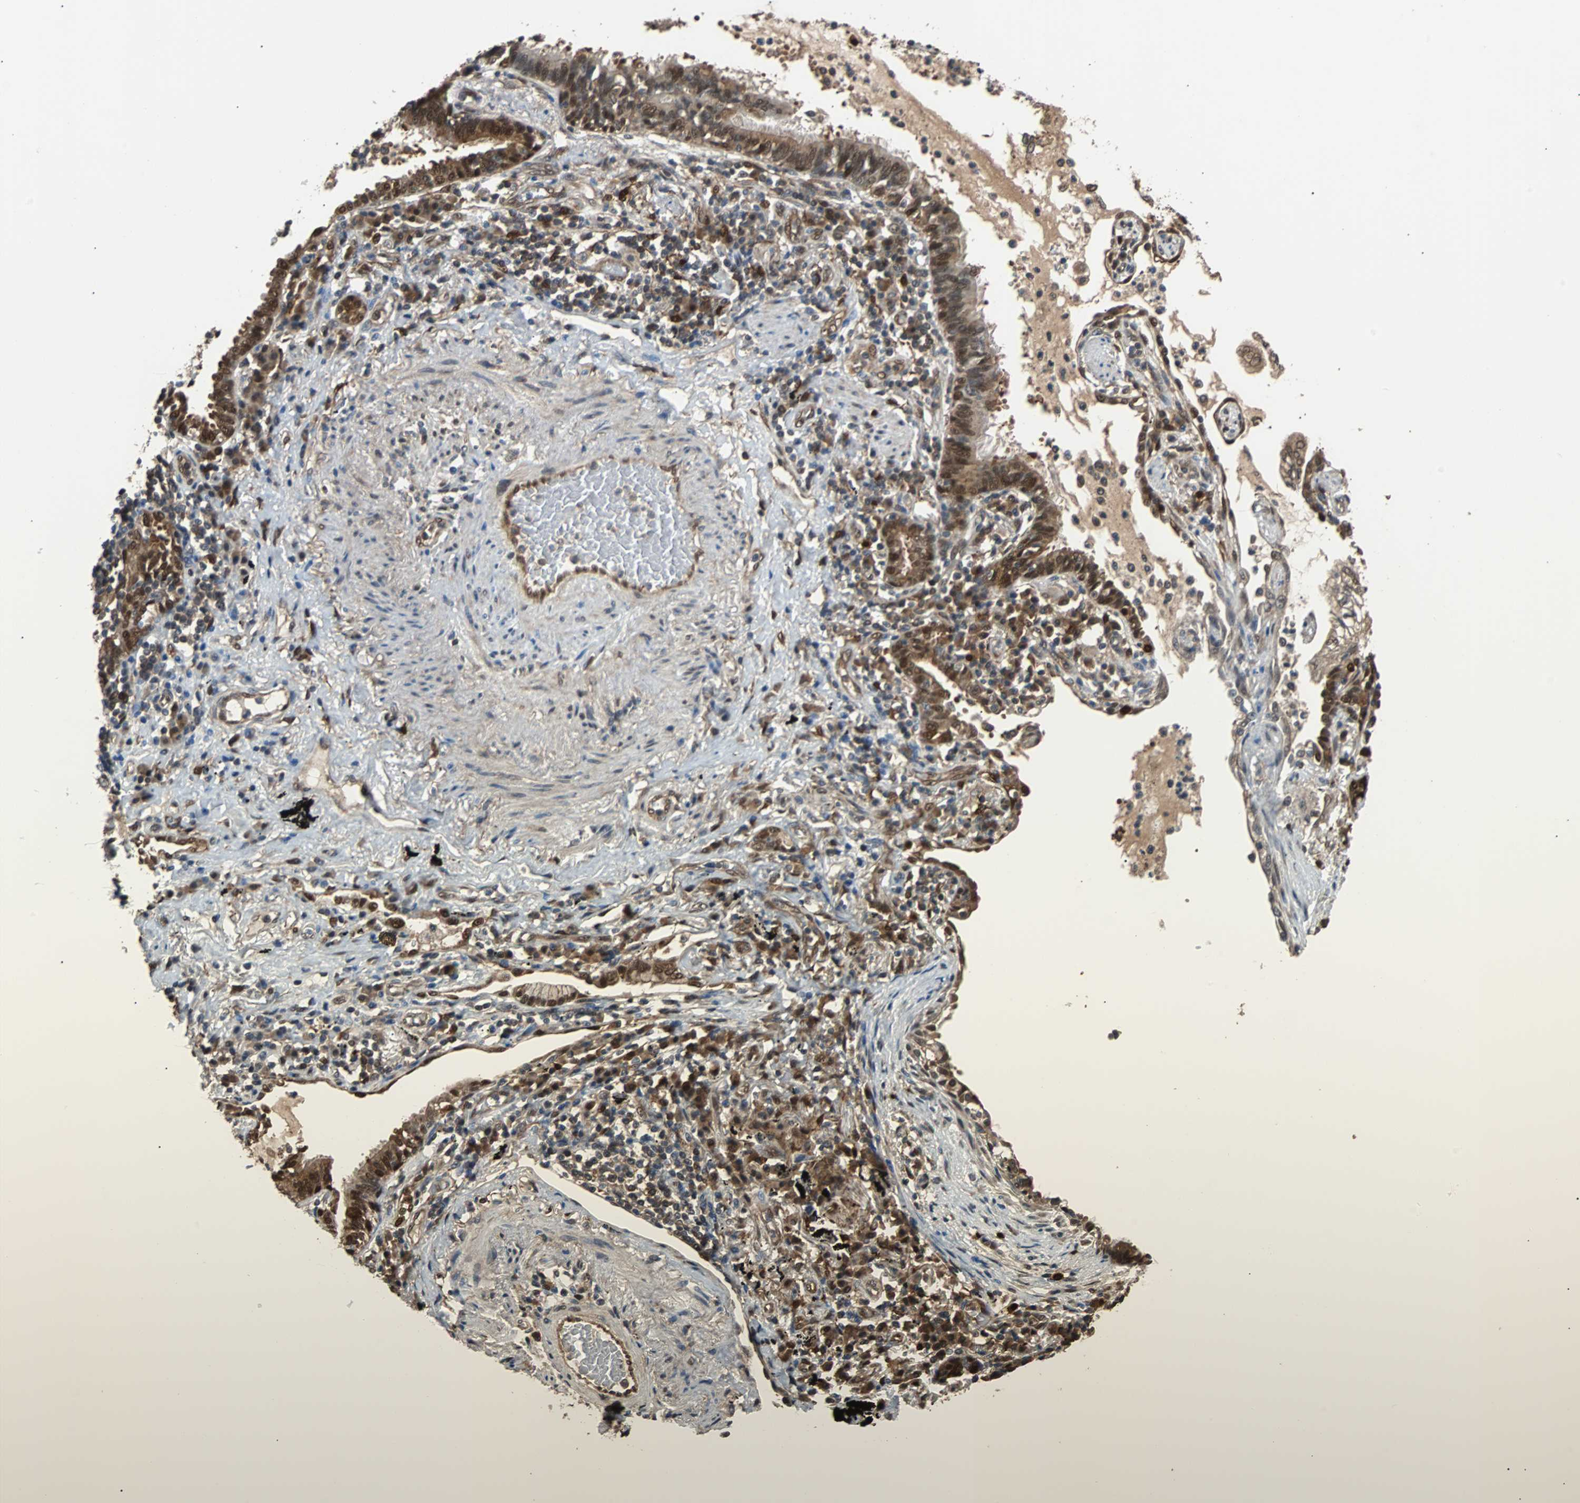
{"staining": {"intensity": "moderate", "quantity": ">75%", "location": "cytoplasmic/membranous,nuclear"}, "tissue": "lung cancer", "cell_type": "Tumor cells", "image_type": "cancer", "snomed": [{"axis": "morphology", "description": "Adenocarcinoma, NOS"}, {"axis": "topography", "description": "Lung"}], "caption": "This image exhibits lung adenocarcinoma stained with IHC to label a protein in brown. The cytoplasmic/membranous and nuclear of tumor cells show moderate positivity for the protein. Nuclei are counter-stained blue.", "gene": "PRDX6", "patient": {"sex": "female", "age": 70}}